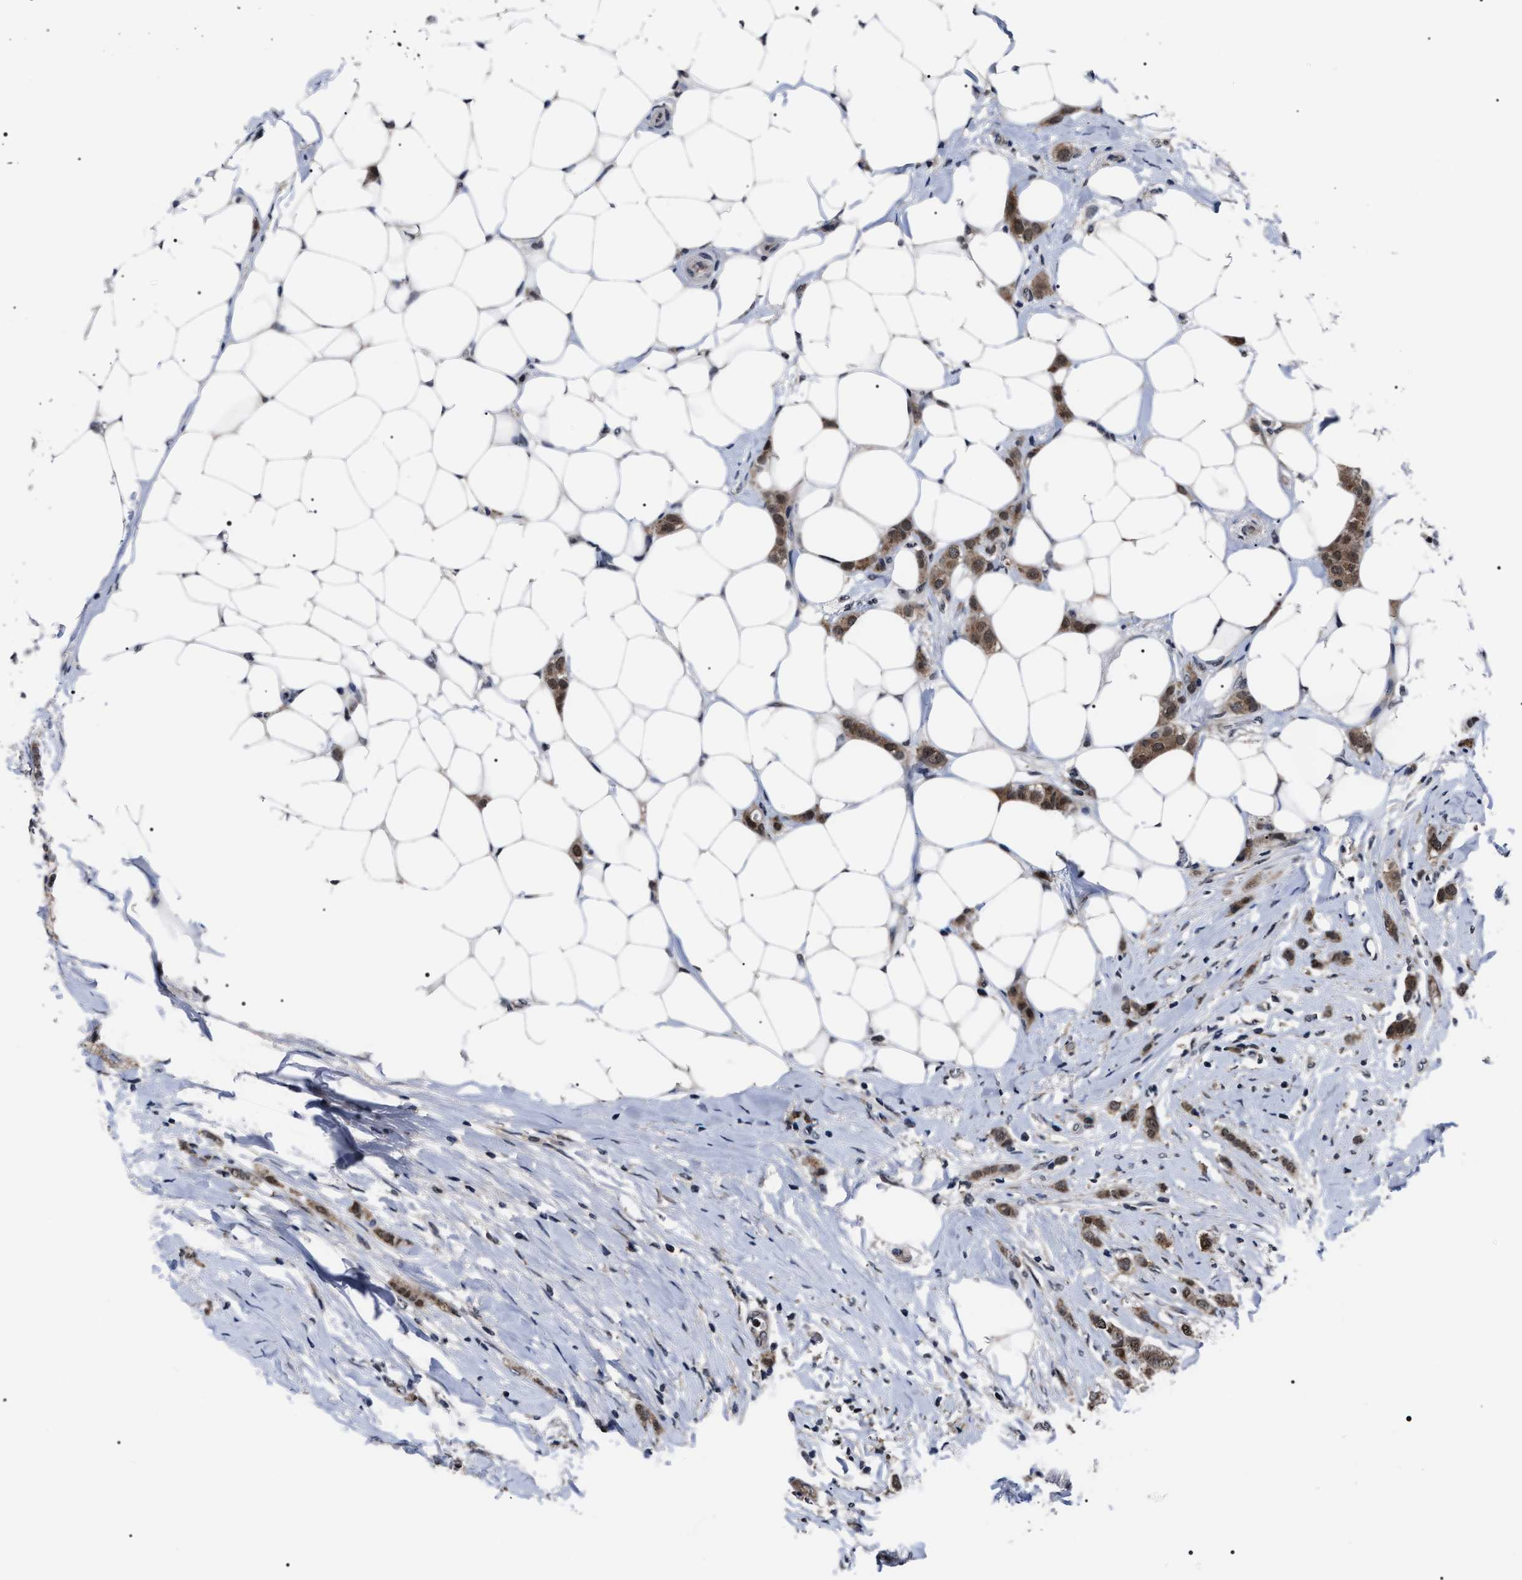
{"staining": {"intensity": "moderate", "quantity": ">75%", "location": "cytoplasmic/membranous,nuclear"}, "tissue": "breast cancer", "cell_type": "Tumor cells", "image_type": "cancer", "snomed": [{"axis": "morphology", "description": "Lobular carcinoma"}, {"axis": "topography", "description": "Breast"}], "caption": "Moderate cytoplasmic/membranous and nuclear protein expression is seen in approximately >75% of tumor cells in breast cancer. The staining was performed using DAB, with brown indicating positive protein expression. Nuclei are stained blue with hematoxylin.", "gene": "CSNK2A1", "patient": {"sex": "female", "age": 55}}